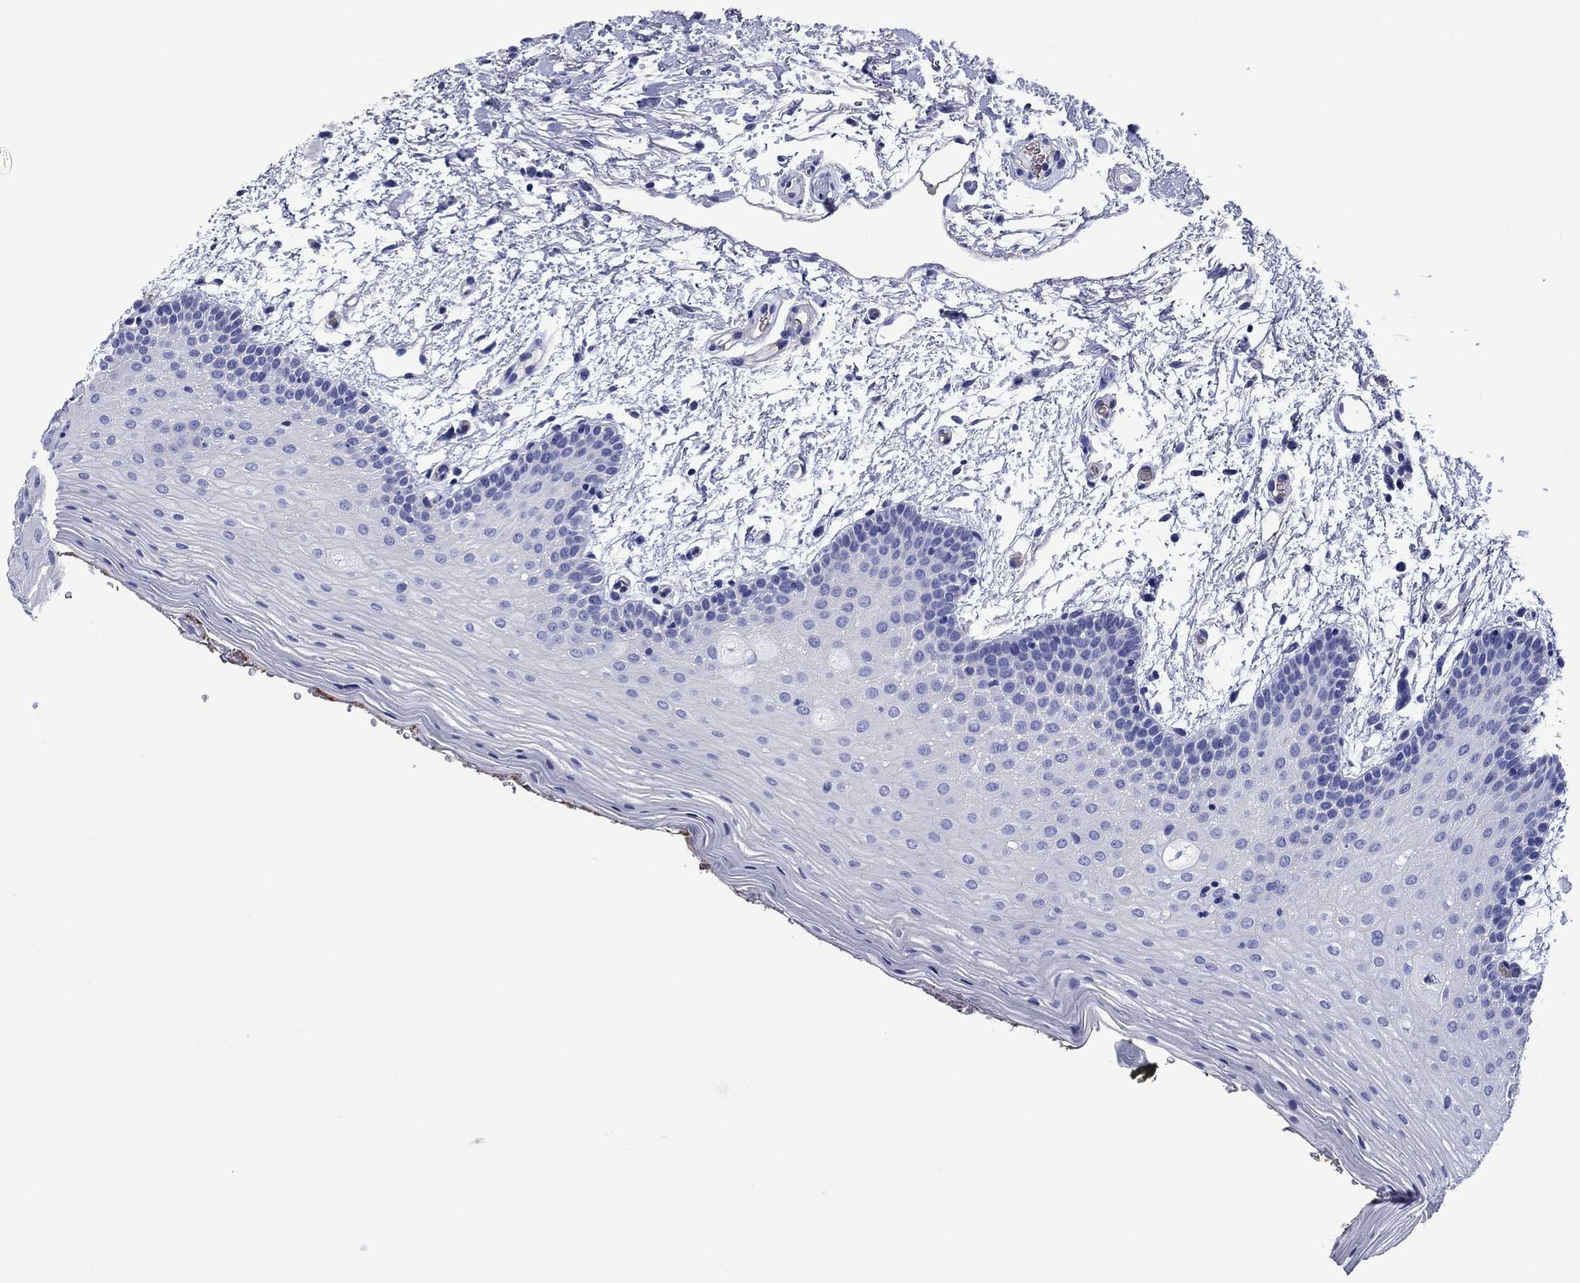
{"staining": {"intensity": "negative", "quantity": "none", "location": "none"}, "tissue": "oral mucosa", "cell_type": "Squamous epithelial cells", "image_type": "normal", "snomed": [{"axis": "morphology", "description": "Normal tissue, NOS"}, {"axis": "topography", "description": "Oral tissue"}, {"axis": "topography", "description": "Tounge, NOS"}], "caption": "High power microscopy micrograph of an immunohistochemistry histopathology image of benign oral mucosa, revealing no significant expression in squamous epithelial cells. (DAB (3,3'-diaminobenzidine) immunohistochemistry (IHC), high magnification).", "gene": "SLC1A2", "patient": {"sex": "female", "age": 86}}